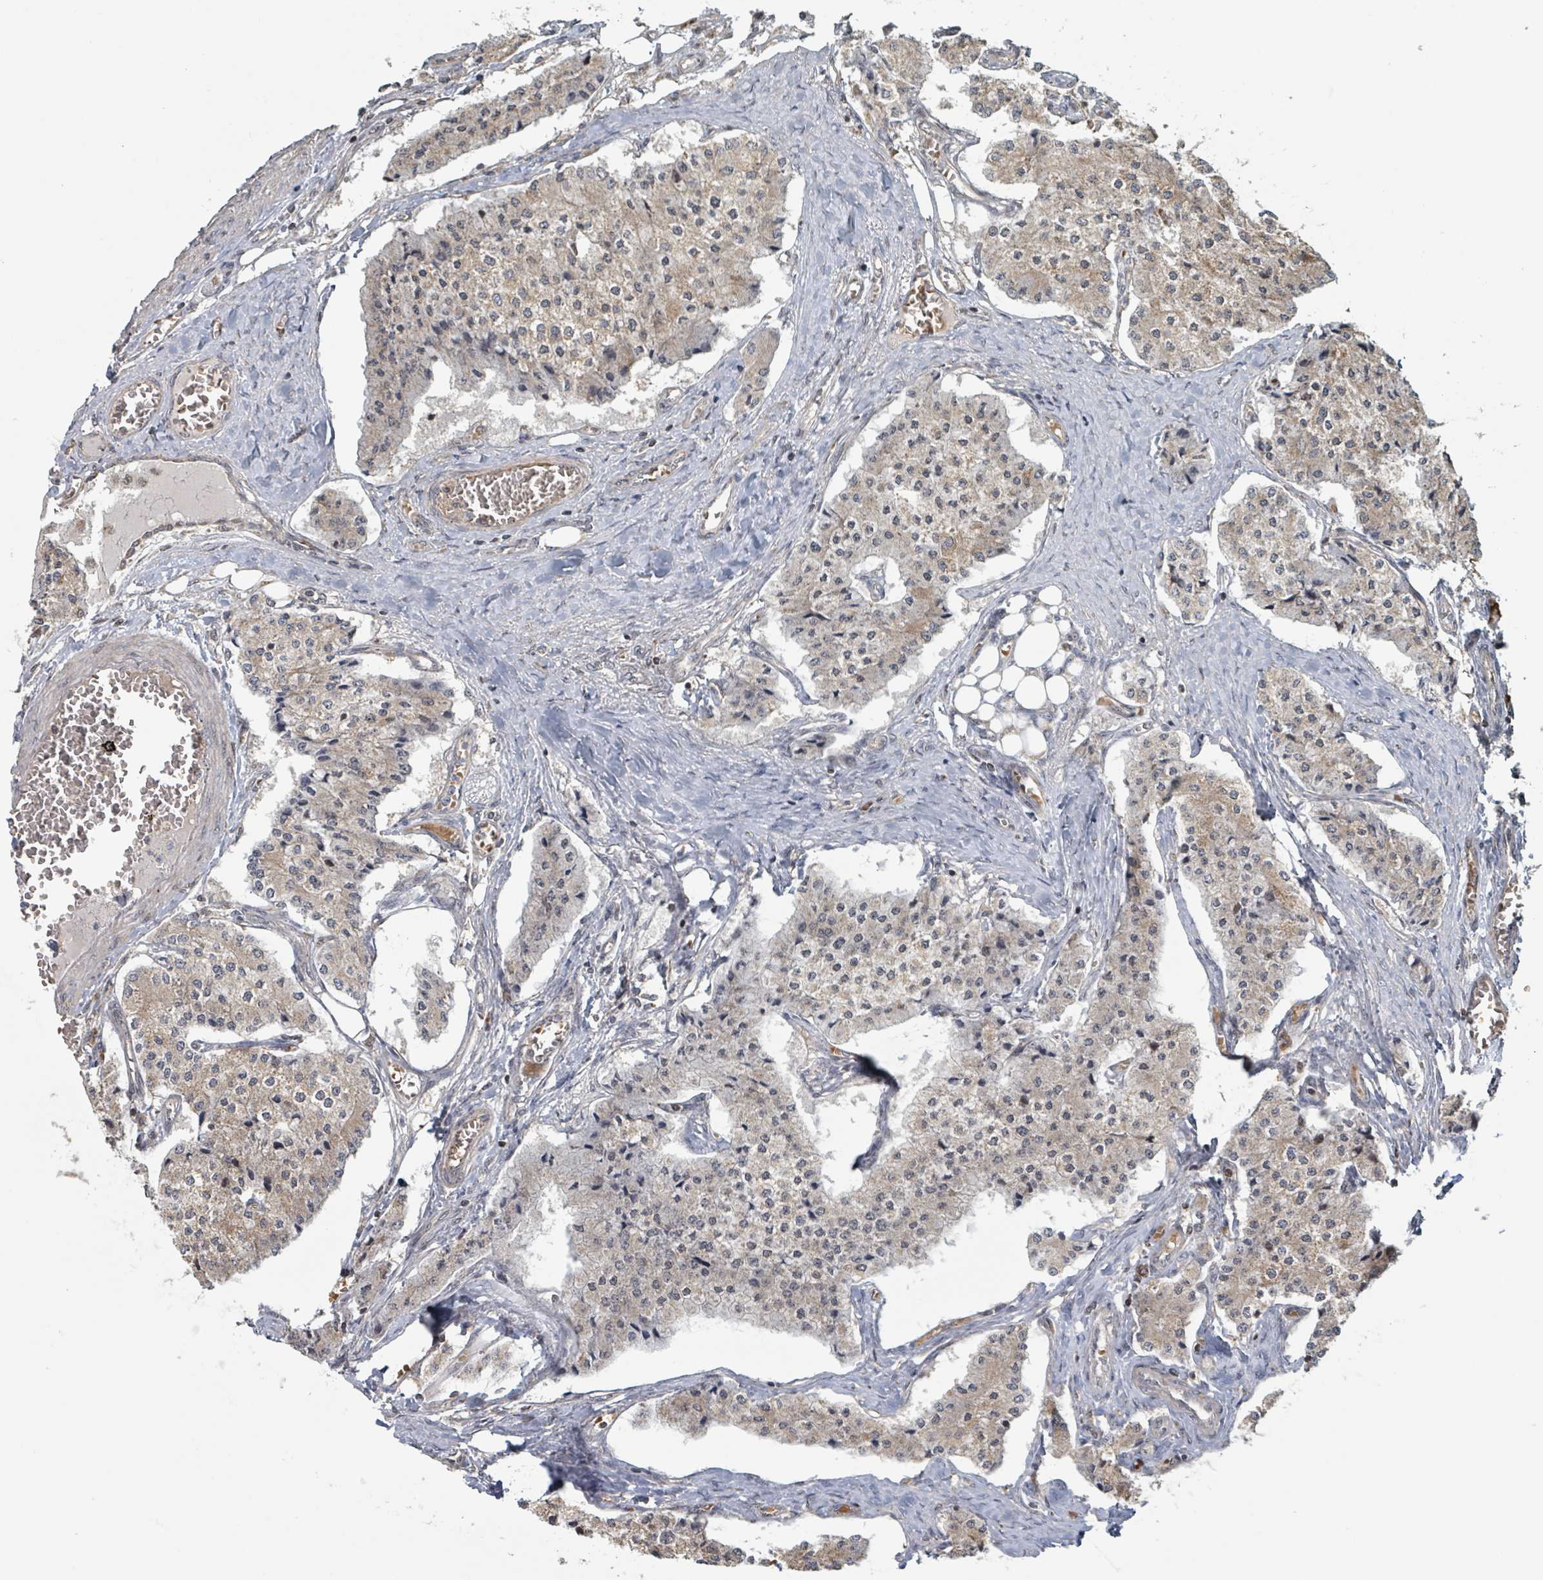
{"staining": {"intensity": "weak", "quantity": "25%-75%", "location": "cytoplasmic/membranous"}, "tissue": "carcinoid", "cell_type": "Tumor cells", "image_type": "cancer", "snomed": [{"axis": "morphology", "description": "Carcinoid, malignant, NOS"}, {"axis": "topography", "description": "Colon"}], "caption": "A photomicrograph of human malignant carcinoid stained for a protein demonstrates weak cytoplasmic/membranous brown staining in tumor cells. (DAB IHC with brightfield microscopy, high magnification).", "gene": "HIVEP1", "patient": {"sex": "female", "age": 52}}